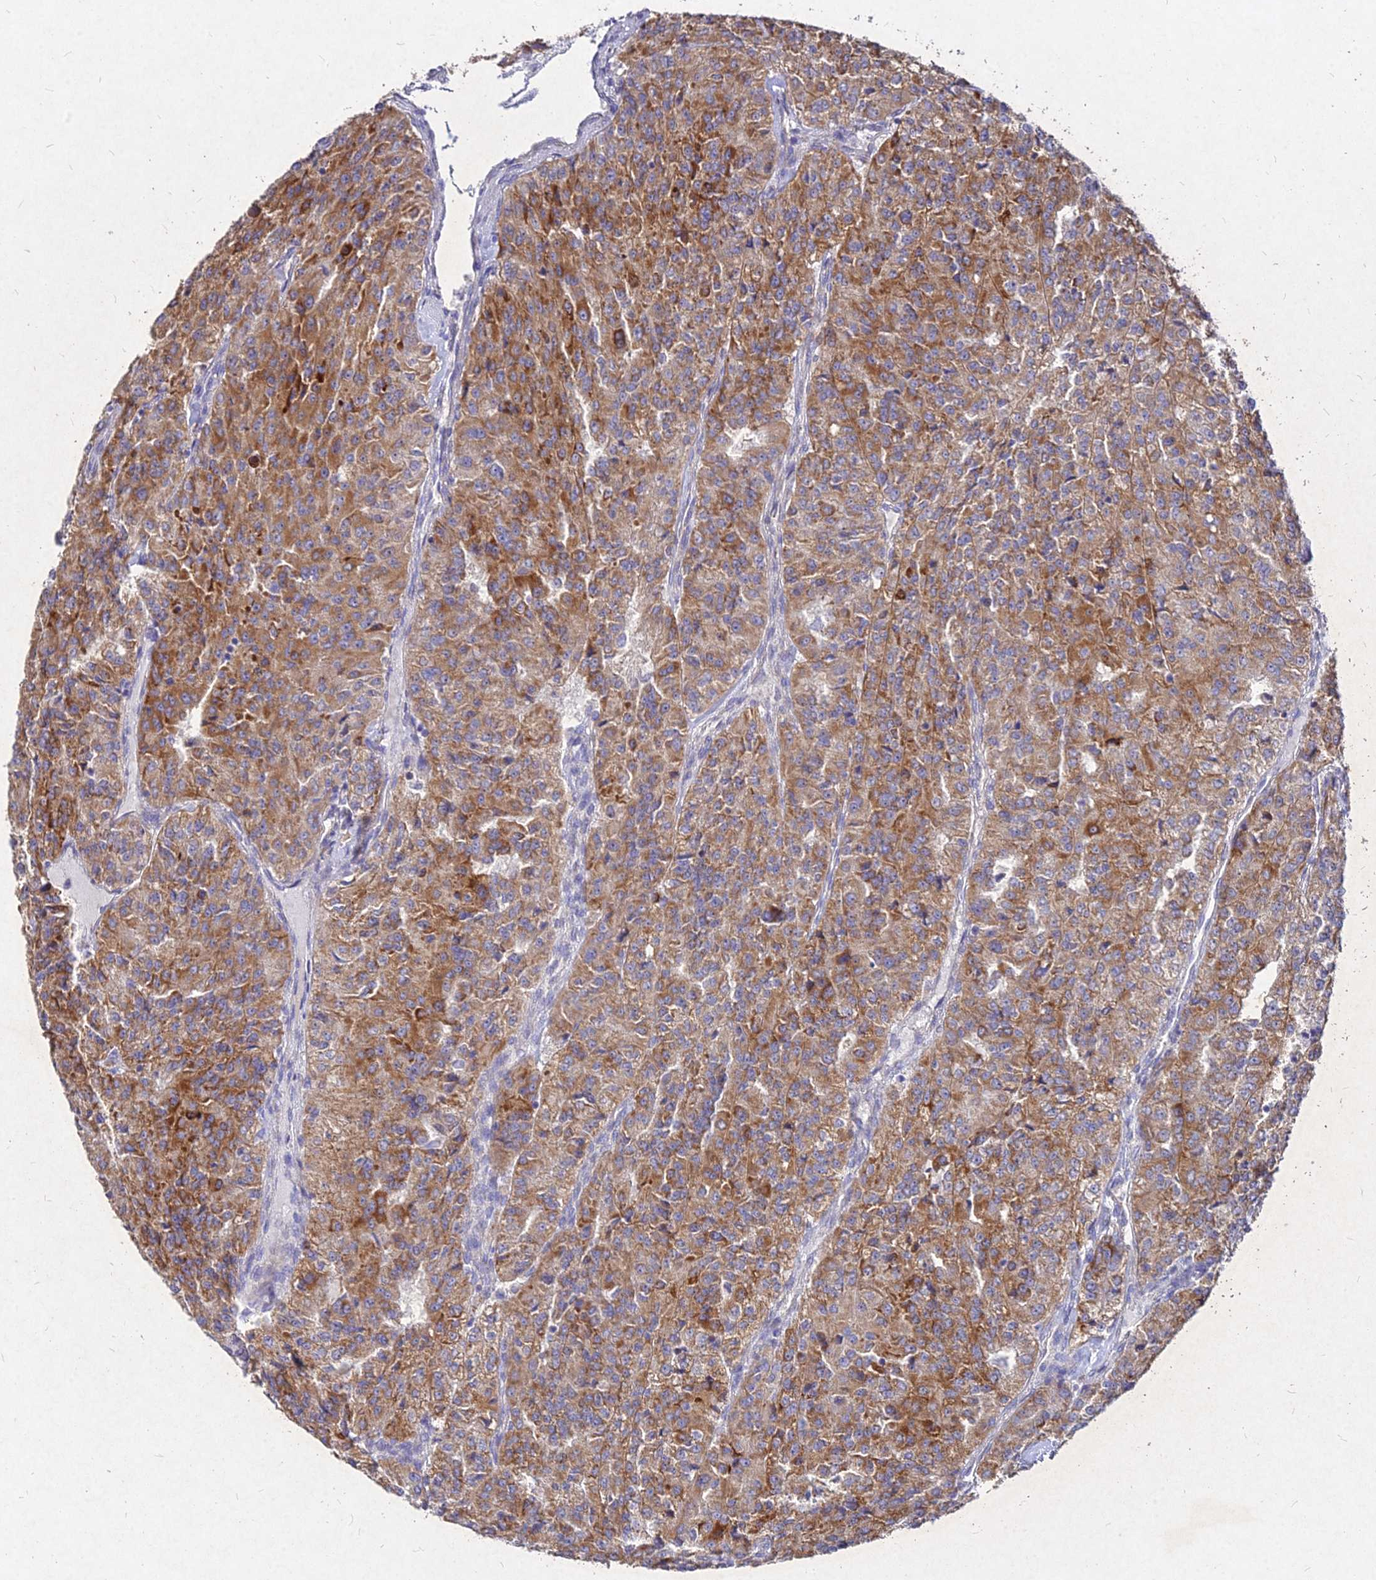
{"staining": {"intensity": "moderate", "quantity": "25%-75%", "location": "cytoplasmic/membranous"}, "tissue": "renal cancer", "cell_type": "Tumor cells", "image_type": "cancer", "snomed": [{"axis": "morphology", "description": "Adenocarcinoma, NOS"}, {"axis": "topography", "description": "Kidney"}], "caption": "The micrograph demonstrates immunohistochemical staining of renal cancer (adenocarcinoma). There is moderate cytoplasmic/membranous staining is seen in about 25%-75% of tumor cells.", "gene": "SKA1", "patient": {"sex": "female", "age": 63}}